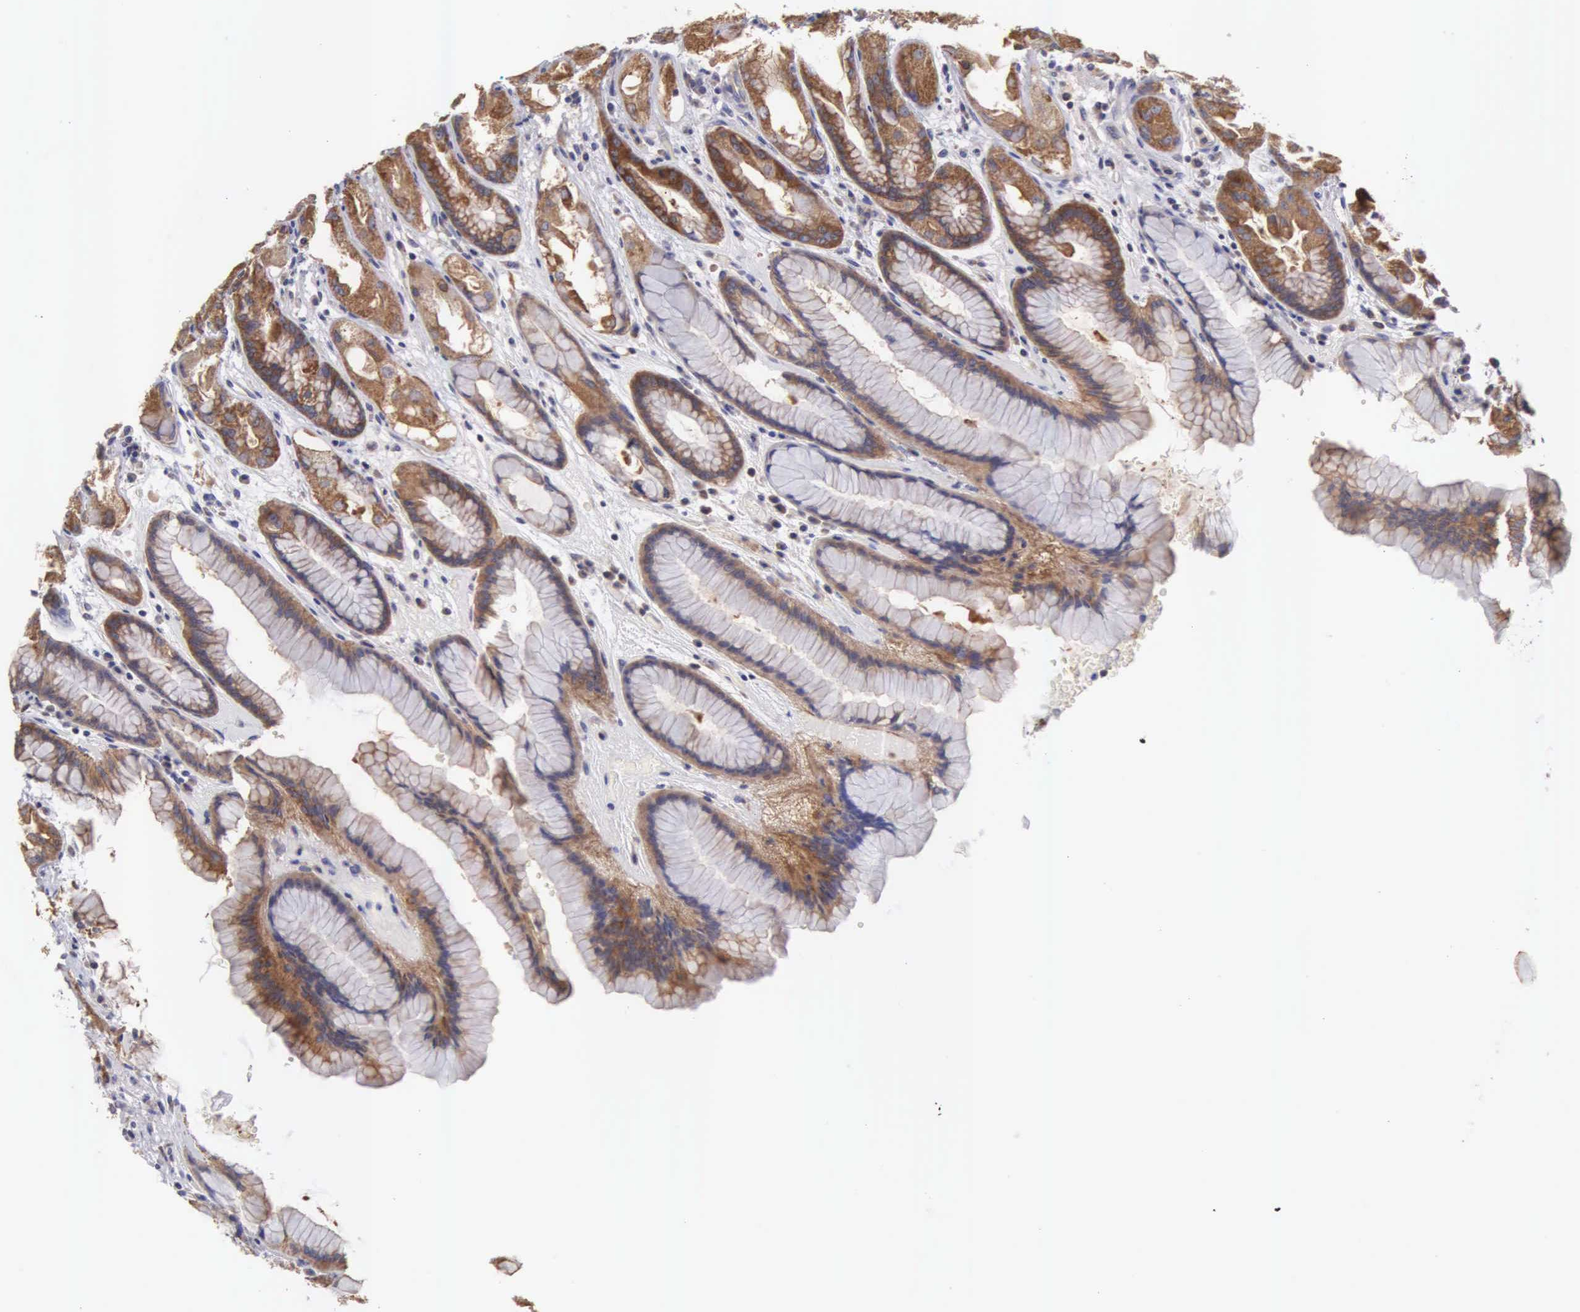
{"staining": {"intensity": "moderate", "quantity": "25%-75%", "location": "cytoplasmic/membranous"}, "tissue": "stomach", "cell_type": "Glandular cells", "image_type": "normal", "snomed": [{"axis": "morphology", "description": "Normal tissue, NOS"}, {"axis": "topography", "description": "Stomach, upper"}], "caption": "Immunohistochemical staining of unremarkable human stomach shows 25%-75% levels of moderate cytoplasmic/membranous protein expression in about 25%-75% of glandular cells. (DAB (3,3'-diaminobenzidine) IHC, brown staining for protein, blue staining for nuclei).", "gene": "TXLNG", "patient": {"sex": "female", "age": 75}}